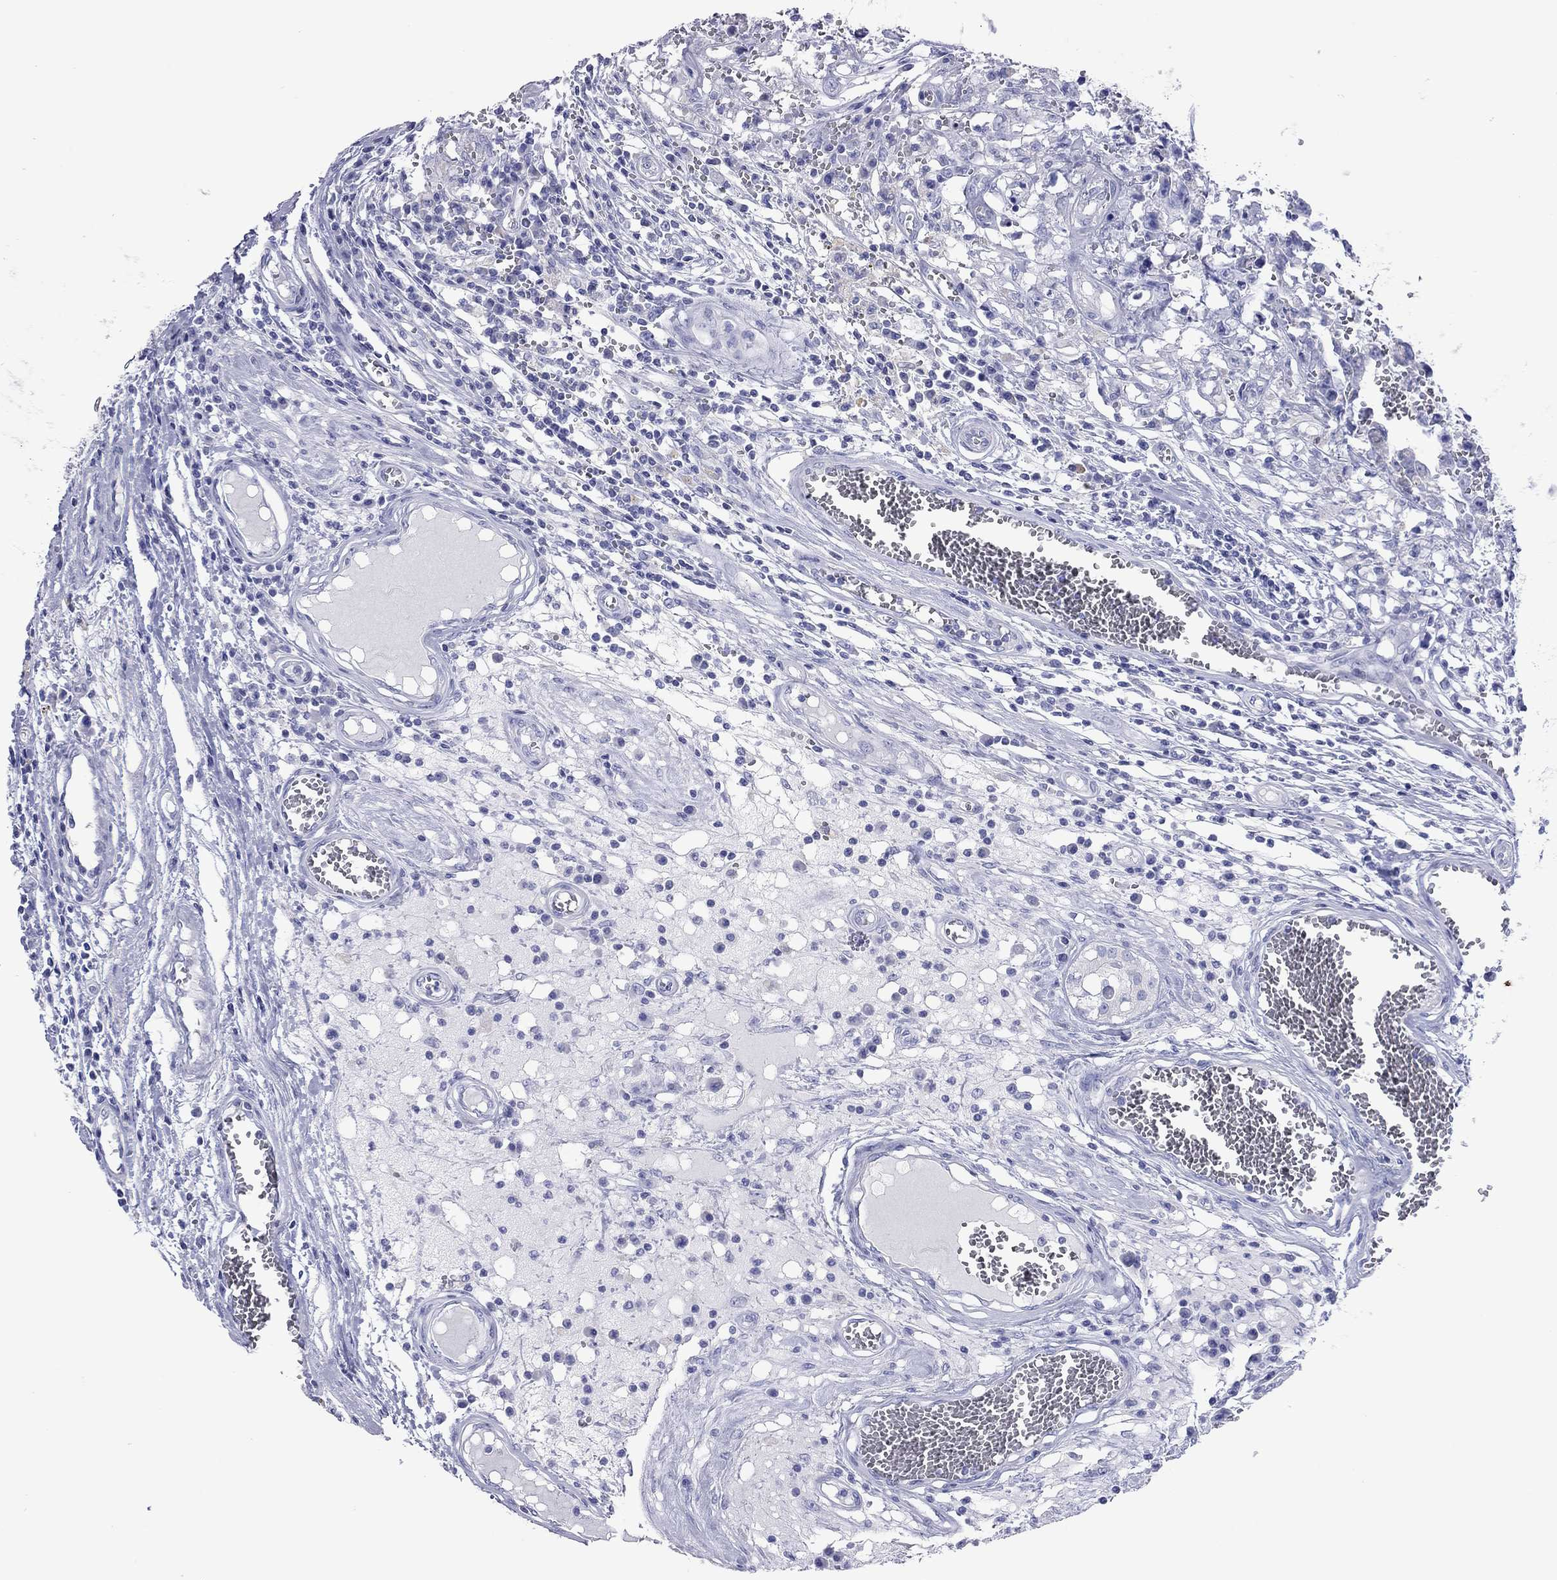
{"staining": {"intensity": "negative", "quantity": "none", "location": "none"}, "tissue": "testis cancer", "cell_type": "Tumor cells", "image_type": "cancer", "snomed": [{"axis": "morphology", "description": "Carcinoma, Embryonal, NOS"}, {"axis": "topography", "description": "Testis"}], "caption": "Histopathology image shows no significant protein positivity in tumor cells of testis cancer (embryonal carcinoma).", "gene": "VSIG10", "patient": {"sex": "male", "age": 36}}